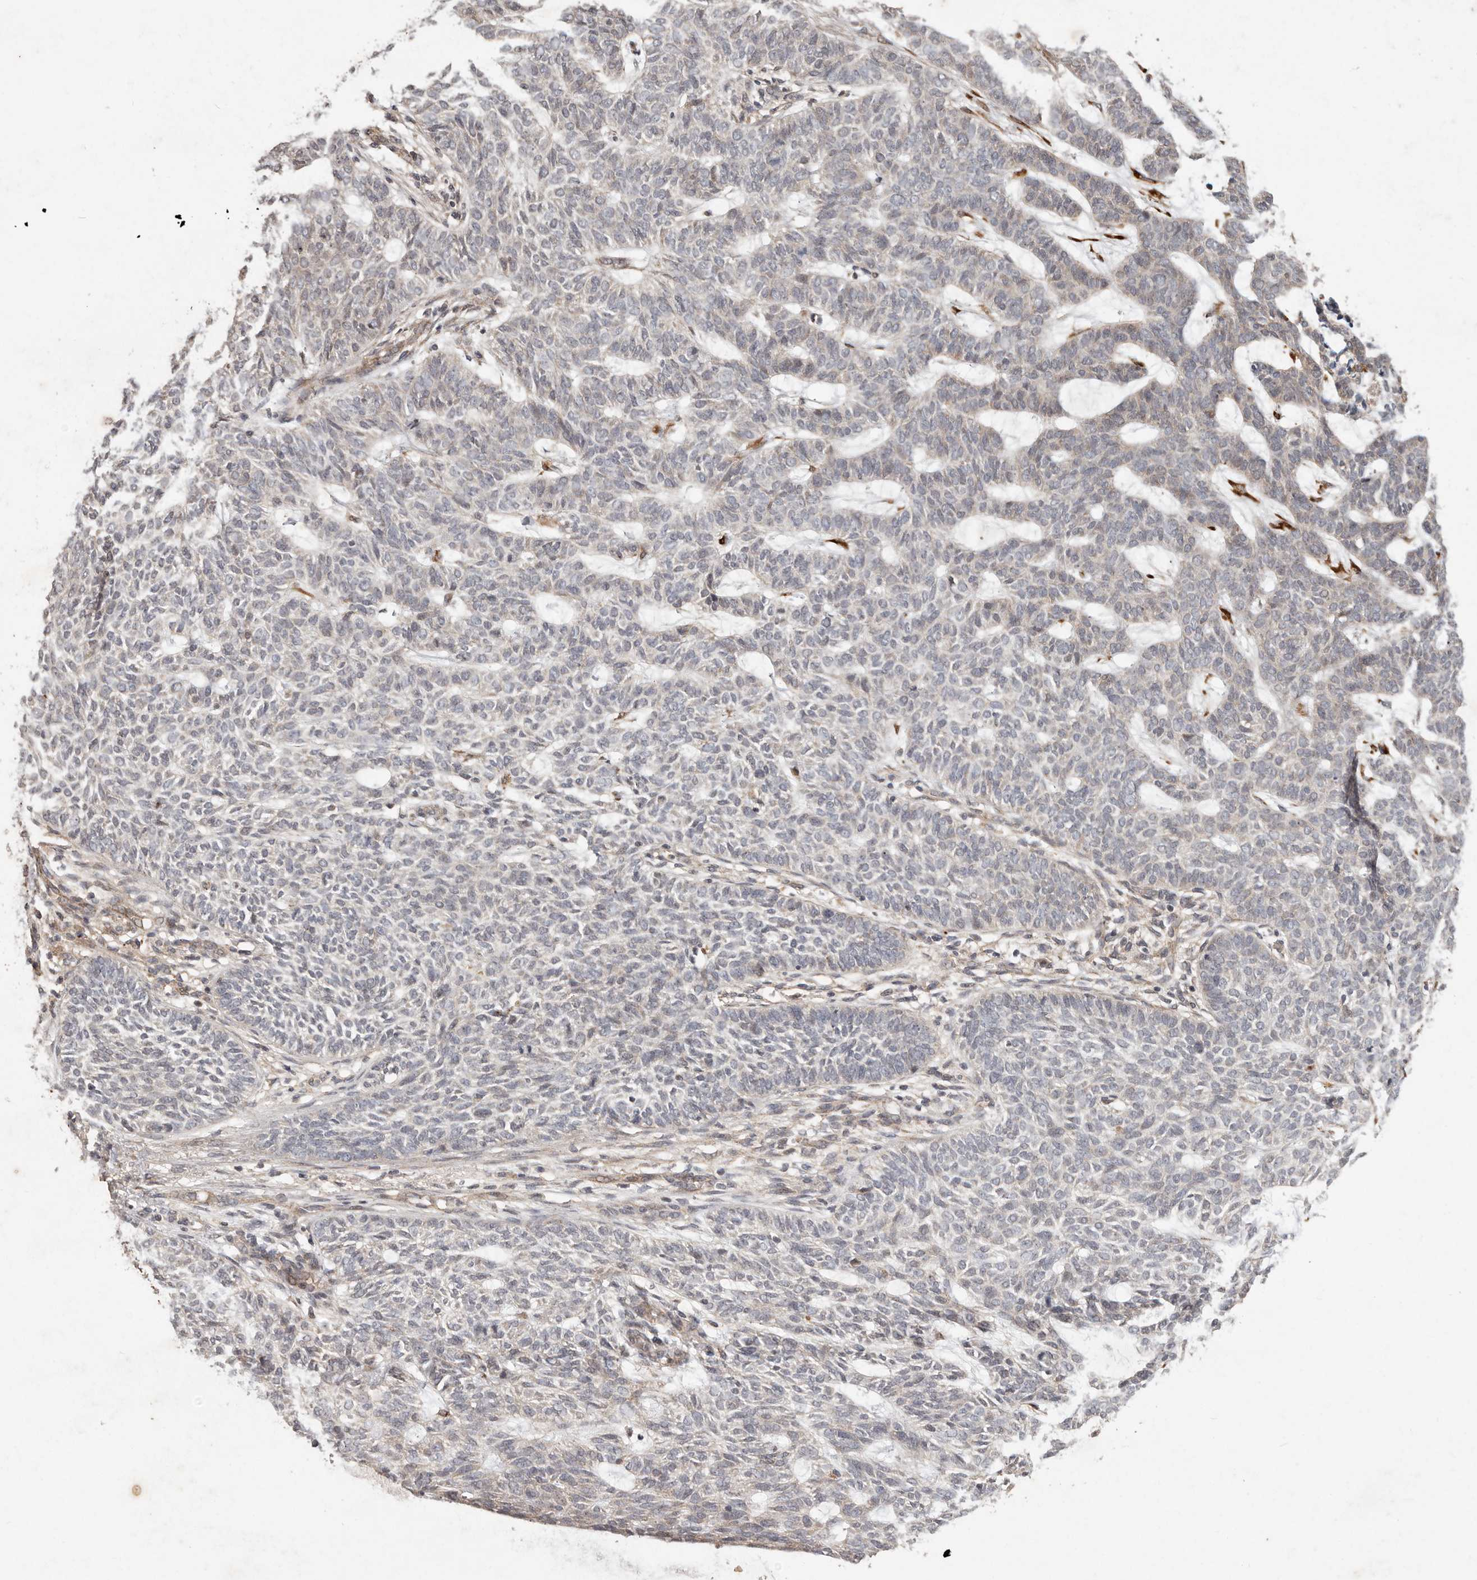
{"staining": {"intensity": "negative", "quantity": "none", "location": "none"}, "tissue": "skin cancer", "cell_type": "Tumor cells", "image_type": "cancer", "snomed": [{"axis": "morphology", "description": "Basal cell carcinoma"}, {"axis": "topography", "description": "Skin"}], "caption": "There is no significant expression in tumor cells of skin cancer.", "gene": "PLOD2", "patient": {"sex": "male", "age": 87}}